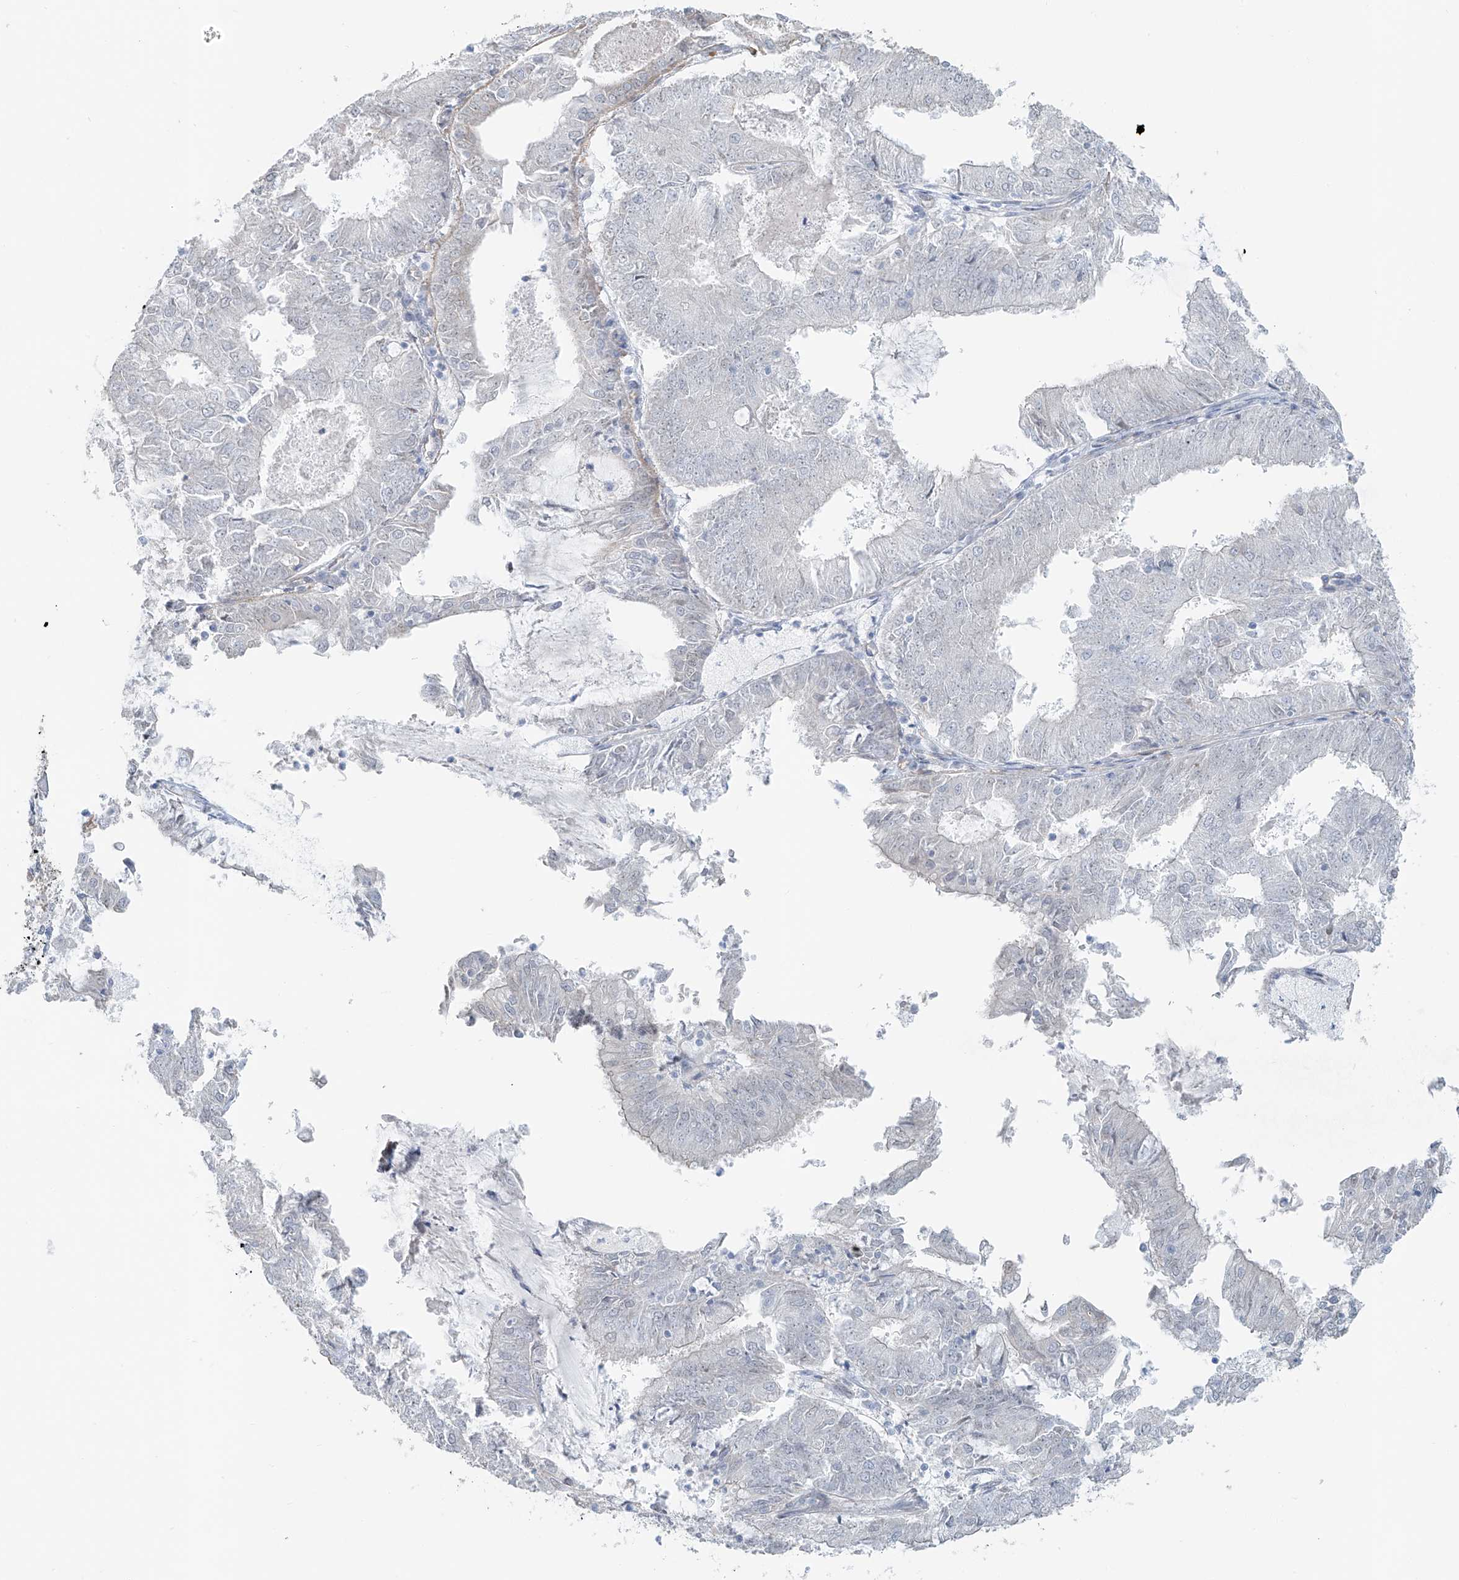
{"staining": {"intensity": "negative", "quantity": "none", "location": "none"}, "tissue": "endometrial cancer", "cell_type": "Tumor cells", "image_type": "cancer", "snomed": [{"axis": "morphology", "description": "Adenocarcinoma, NOS"}, {"axis": "topography", "description": "Endometrium"}], "caption": "DAB (3,3'-diaminobenzidine) immunohistochemical staining of human adenocarcinoma (endometrial) exhibits no significant staining in tumor cells. (Stains: DAB (3,3'-diaminobenzidine) IHC with hematoxylin counter stain, Microscopy: brightfield microscopy at high magnification).", "gene": "TUBE1", "patient": {"sex": "female", "age": 57}}